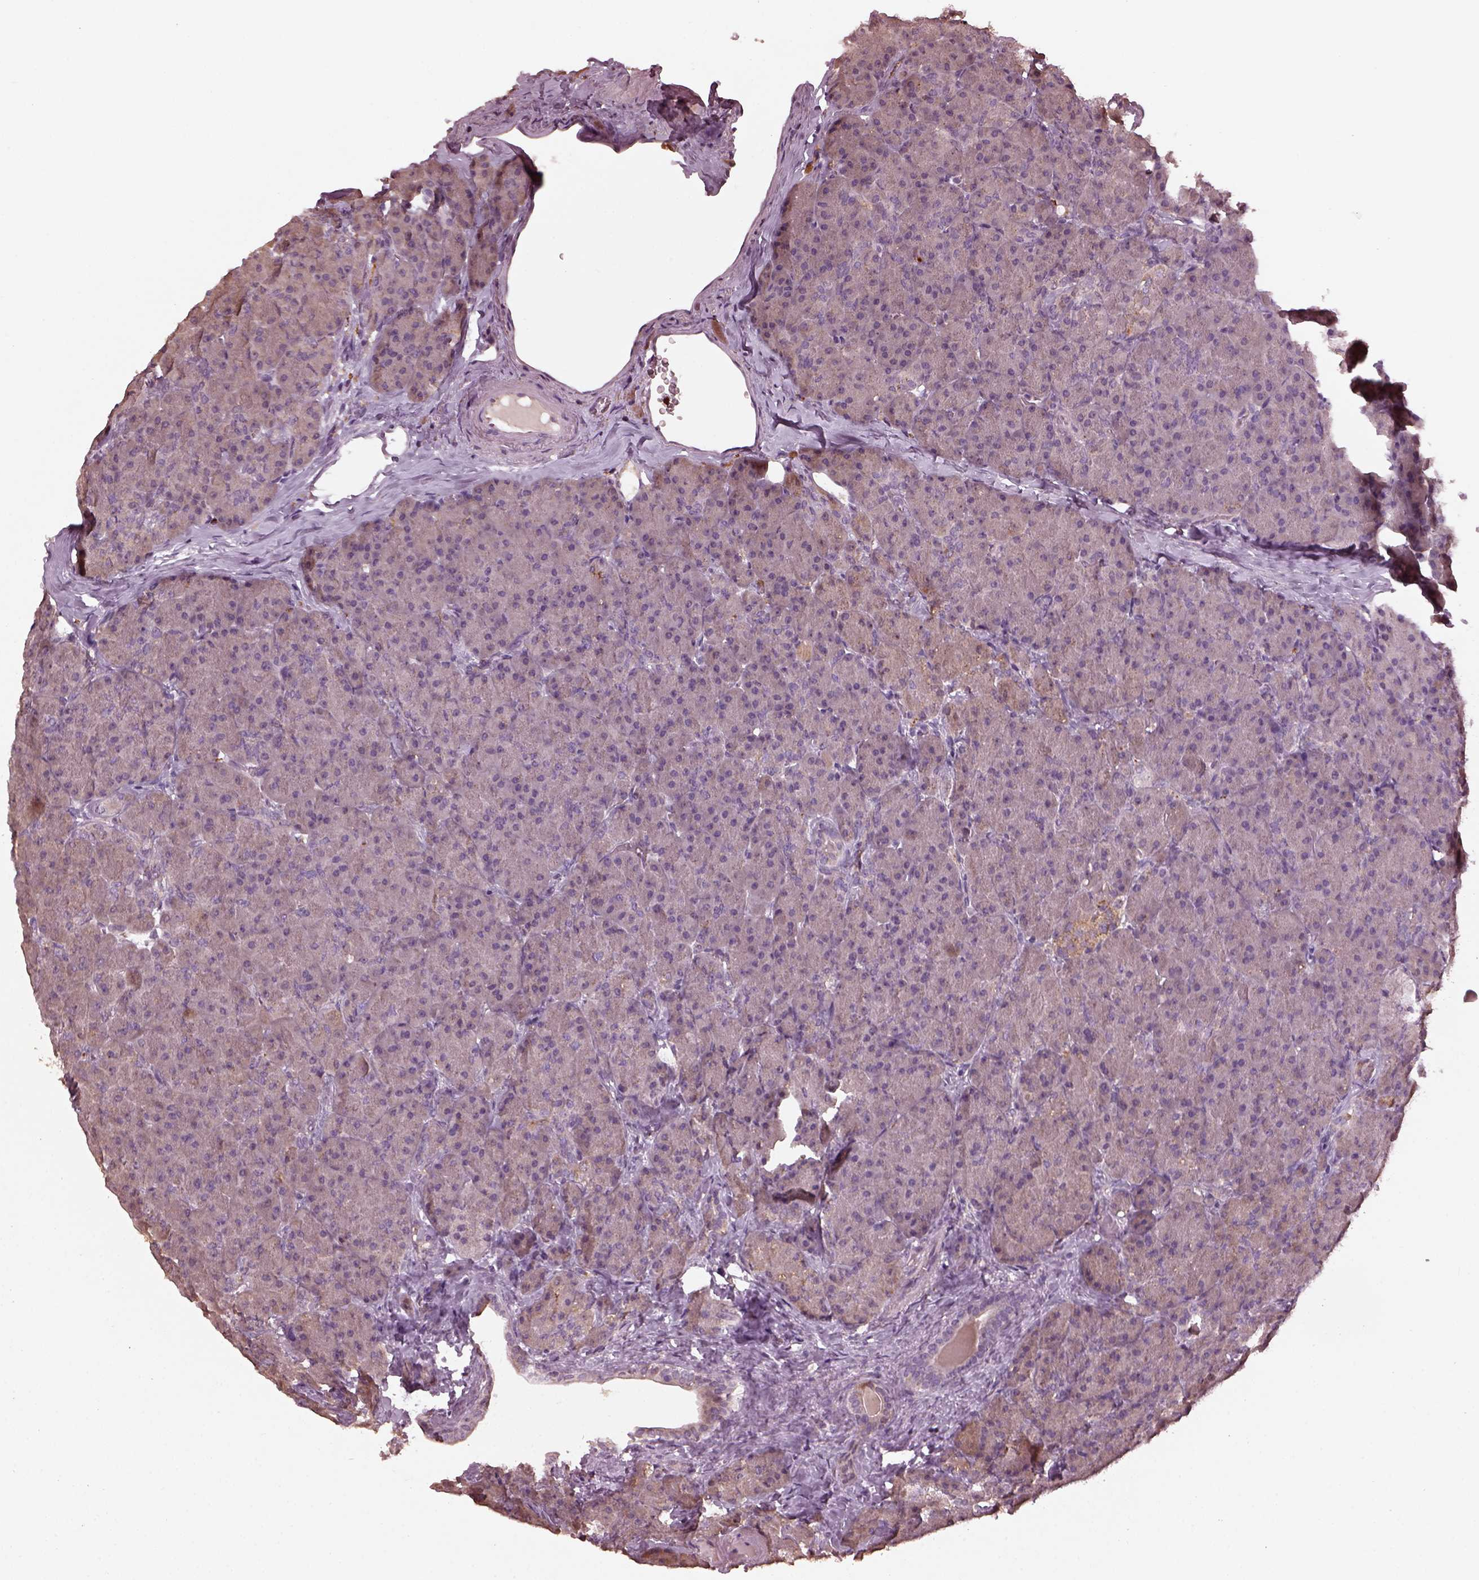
{"staining": {"intensity": "weak", "quantity": ">75%", "location": "cytoplasmic/membranous"}, "tissue": "pancreas", "cell_type": "Exocrine glandular cells", "image_type": "normal", "snomed": [{"axis": "morphology", "description": "Normal tissue, NOS"}, {"axis": "topography", "description": "Pancreas"}], "caption": "Benign pancreas reveals weak cytoplasmic/membranous staining in about >75% of exocrine glandular cells, visualized by immunohistochemistry.", "gene": "RUFY3", "patient": {"sex": "male", "age": 57}}